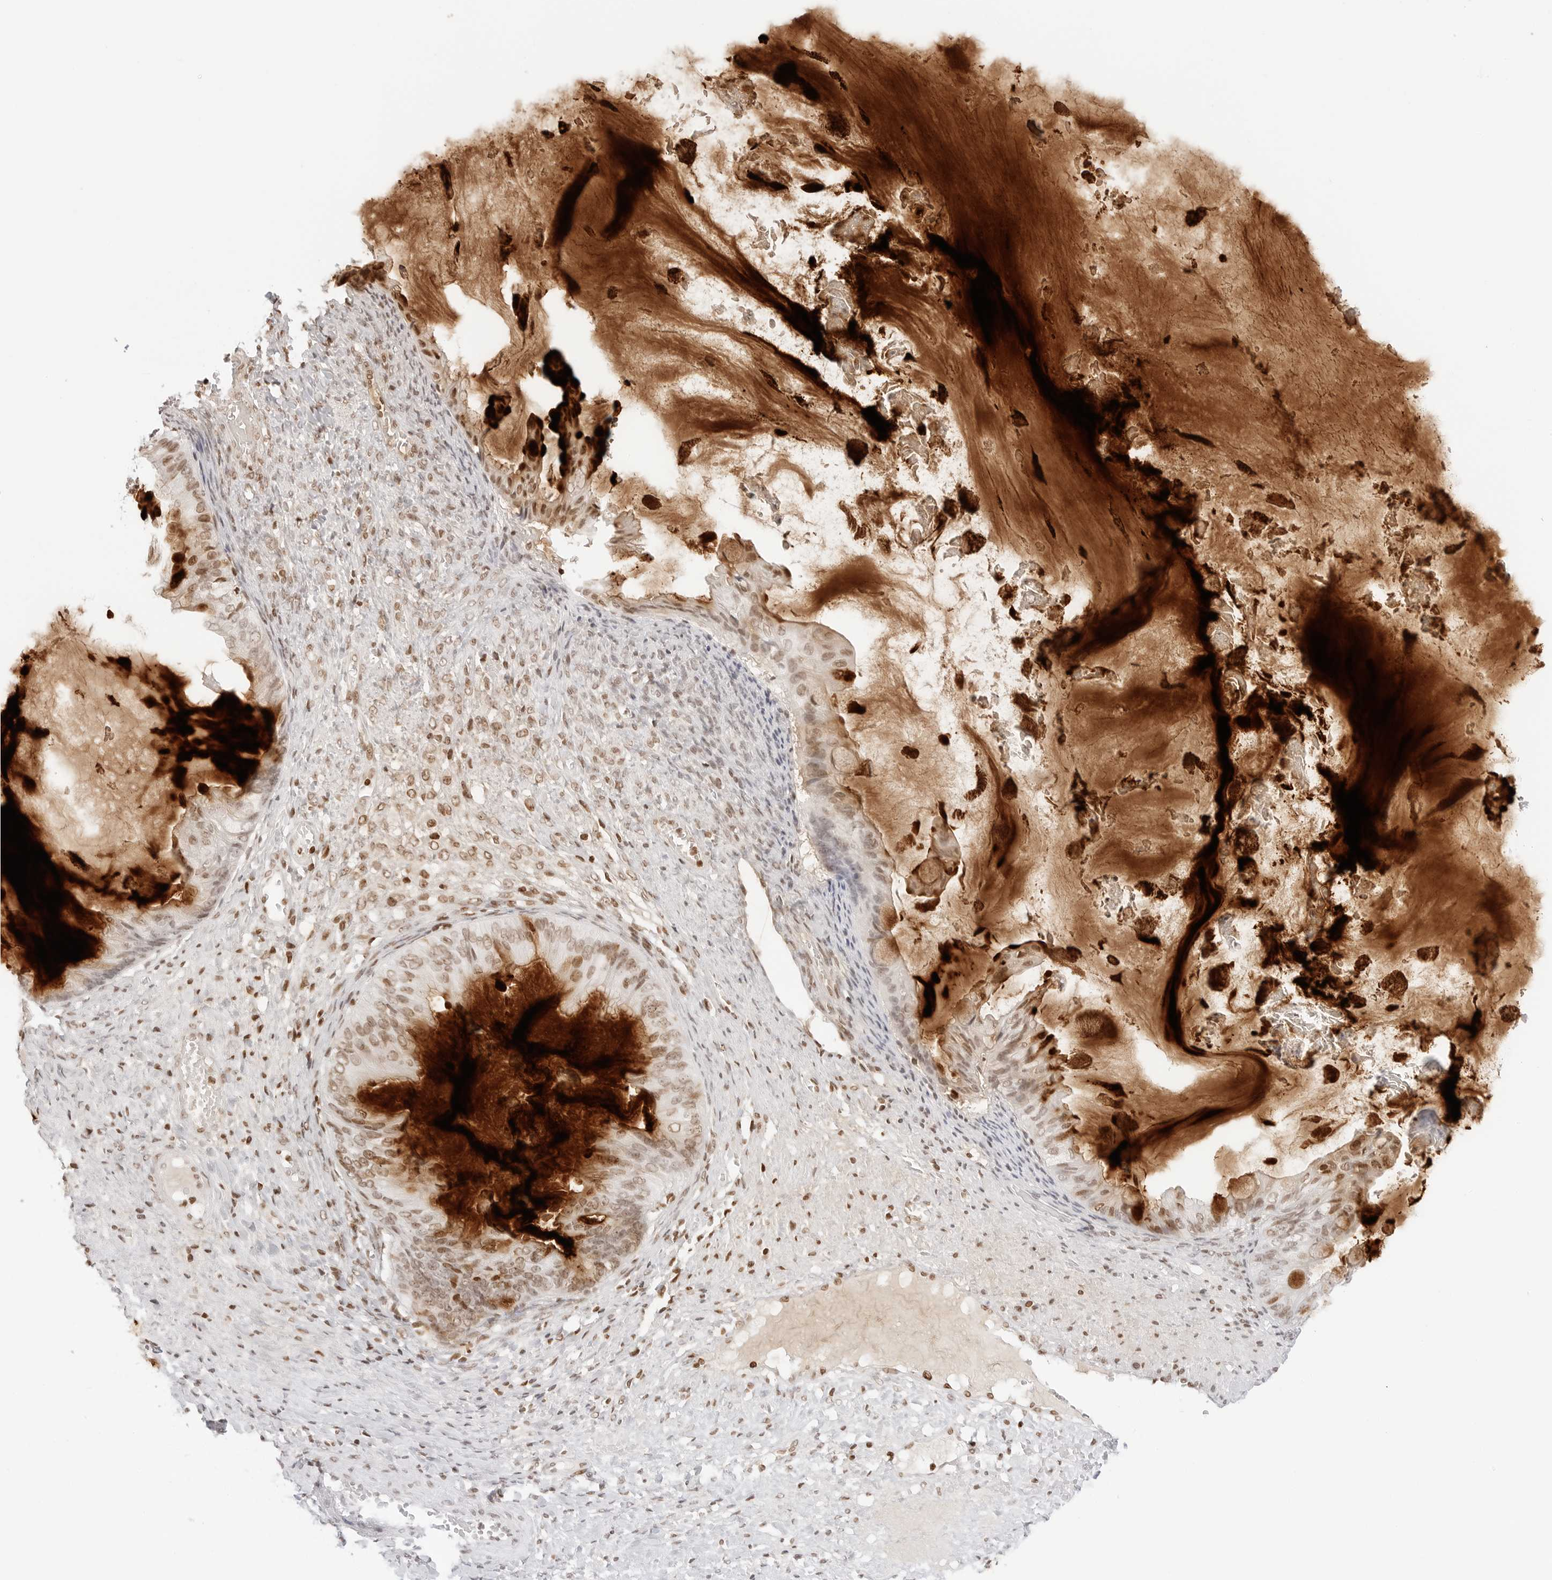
{"staining": {"intensity": "strong", "quantity": "25%-75%", "location": "cytoplasmic/membranous,nuclear"}, "tissue": "ovarian cancer", "cell_type": "Tumor cells", "image_type": "cancer", "snomed": [{"axis": "morphology", "description": "Cystadenocarcinoma, mucinous, NOS"}, {"axis": "topography", "description": "Ovary"}], "caption": "There is high levels of strong cytoplasmic/membranous and nuclear staining in tumor cells of mucinous cystadenocarcinoma (ovarian), as demonstrated by immunohistochemical staining (brown color).", "gene": "TFF2", "patient": {"sex": "female", "age": 61}}